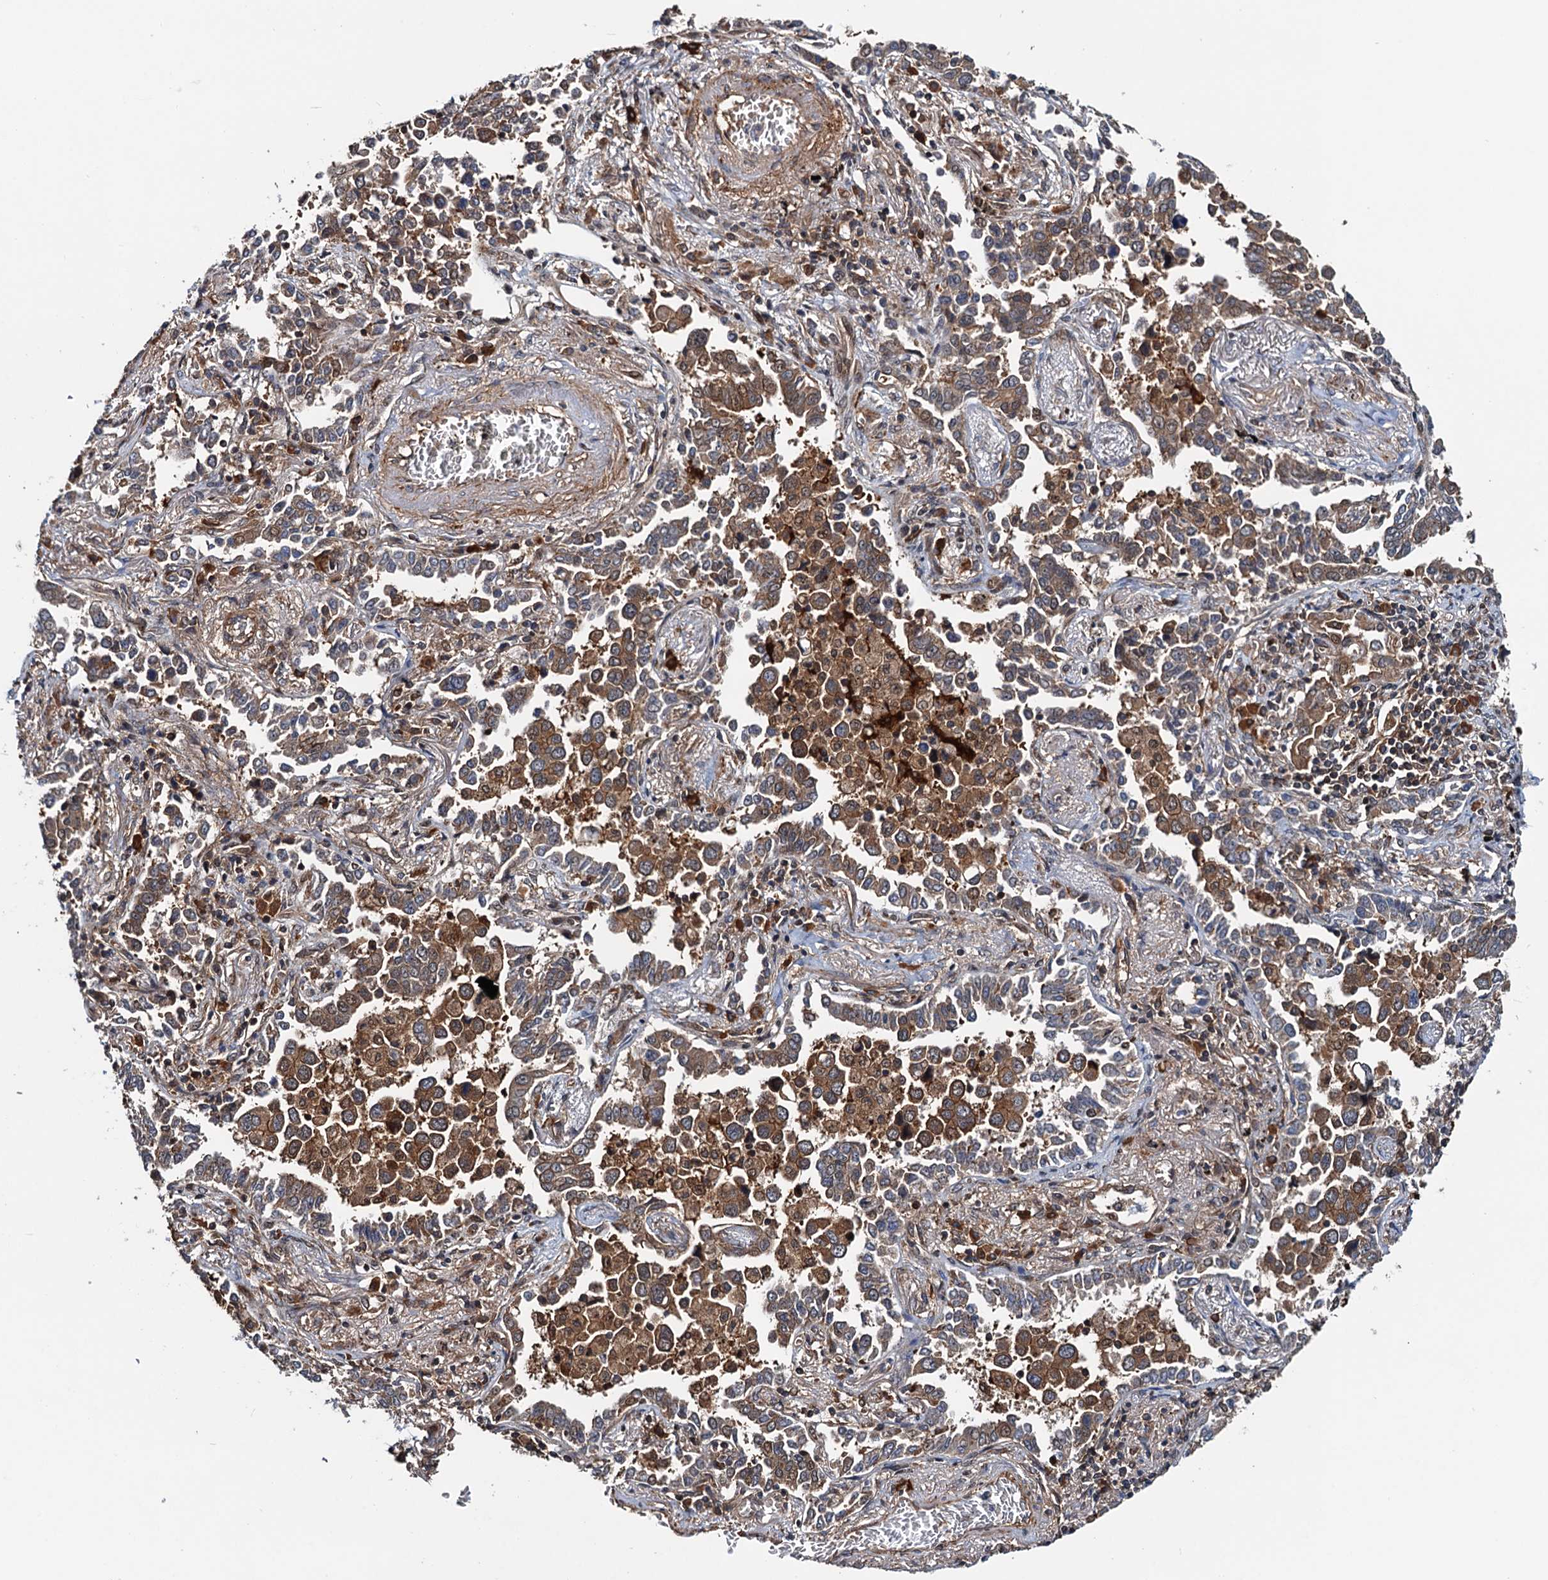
{"staining": {"intensity": "moderate", "quantity": "<25%", "location": "cytoplasmic/membranous"}, "tissue": "lung cancer", "cell_type": "Tumor cells", "image_type": "cancer", "snomed": [{"axis": "morphology", "description": "Adenocarcinoma, NOS"}, {"axis": "topography", "description": "Lung"}], "caption": "Lung cancer (adenocarcinoma) tissue demonstrates moderate cytoplasmic/membranous expression in about <25% of tumor cells The protein is stained brown, and the nuclei are stained in blue (DAB (3,3'-diaminobenzidine) IHC with brightfield microscopy, high magnification).", "gene": "AAGAB", "patient": {"sex": "male", "age": 67}}